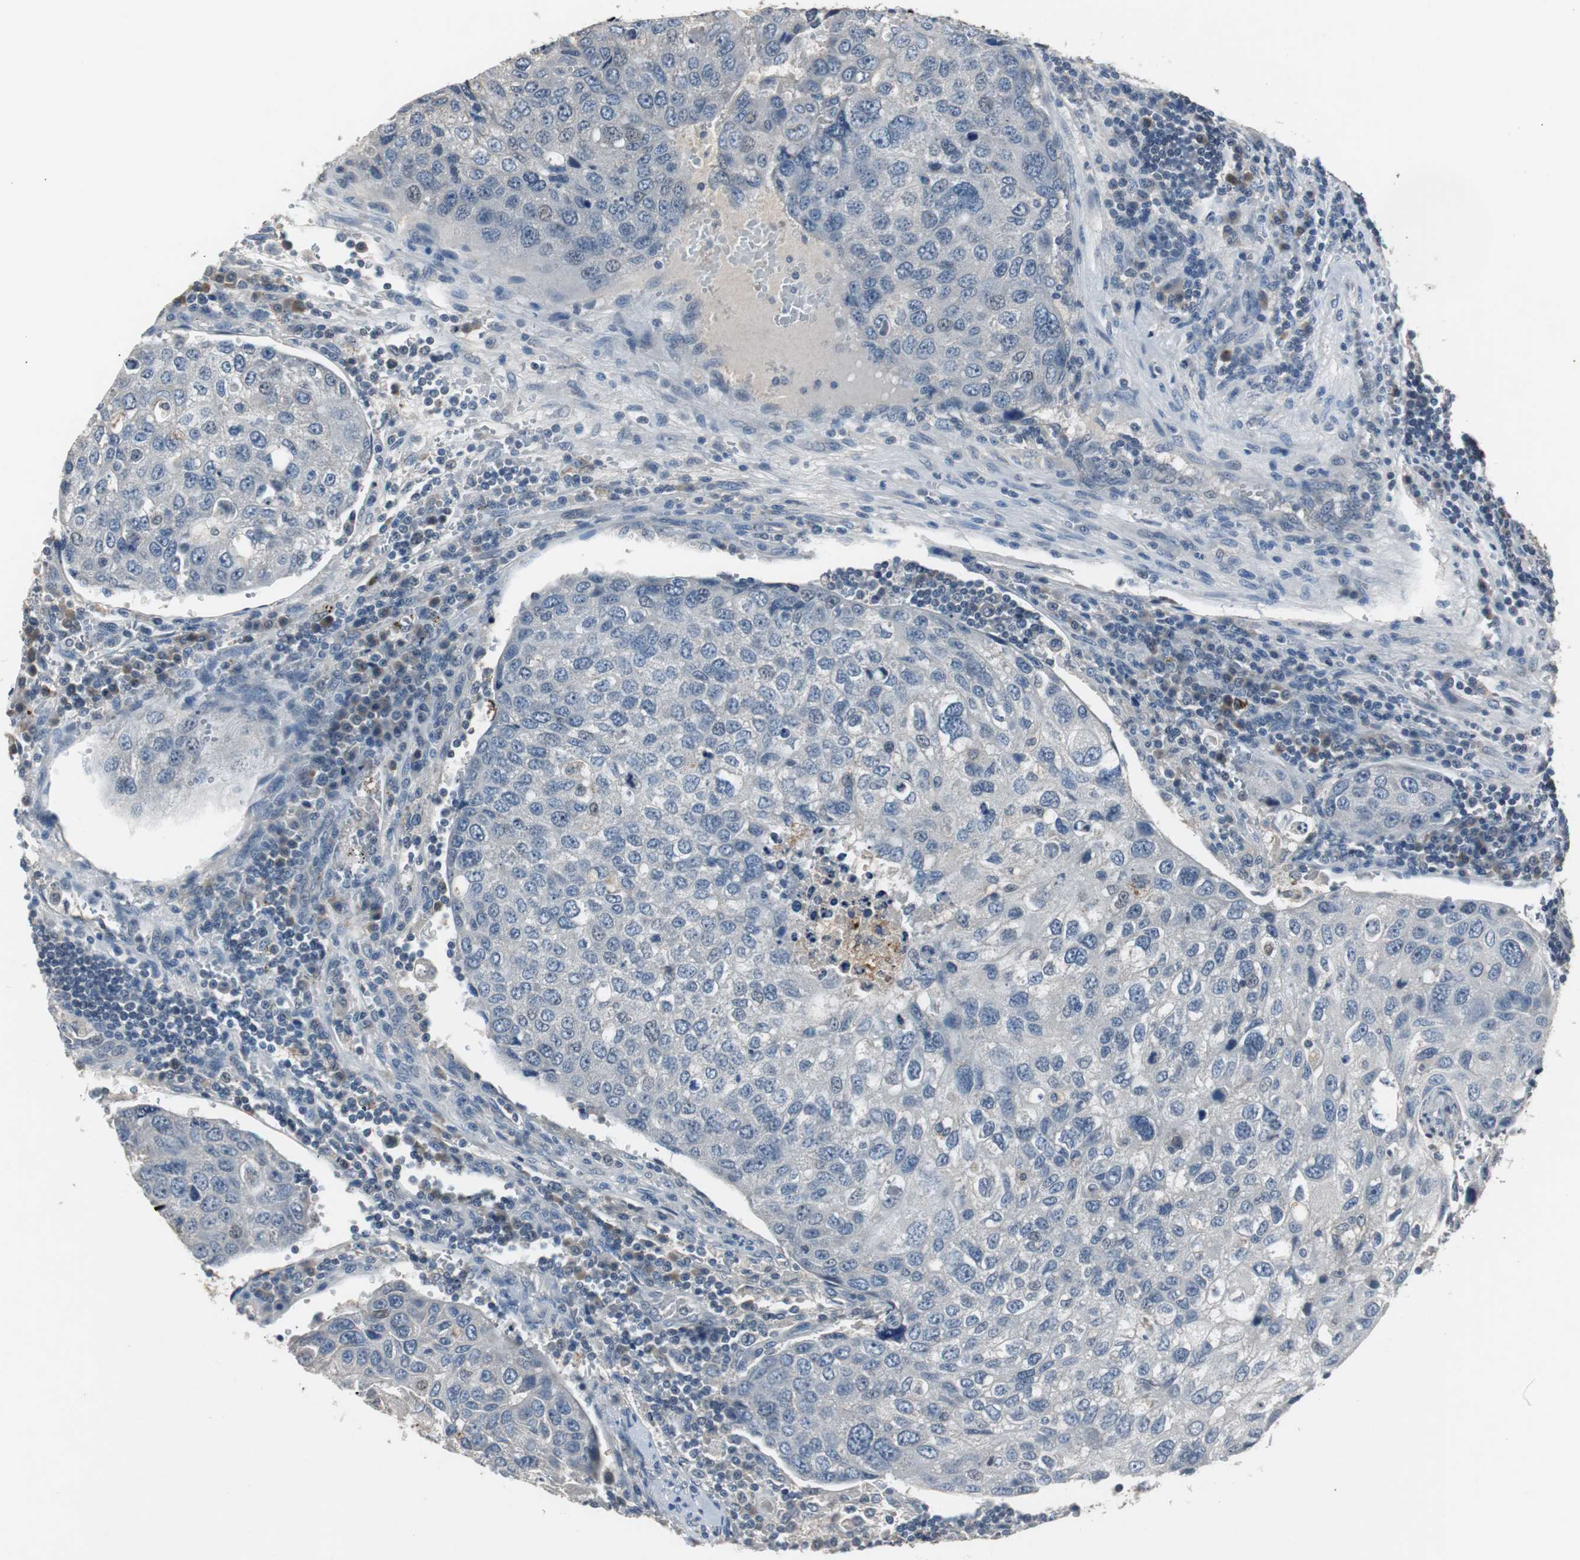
{"staining": {"intensity": "negative", "quantity": "none", "location": "none"}, "tissue": "urothelial cancer", "cell_type": "Tumor cells", "image_type": "cancer", "snomed": [{"axis": "morphology", "description": "Urothelial carcinoma, High grade"}, {"axis": "topography", "description": "Lymph node"}, {"axis": "topography", "description": "Urinary bladder"}], "caption": "Micrograph shows no protein staining in tumor cells of urothelial cancer tissue. Nuclei are stained in blue.", "gene": "PCYT1B", "patient": {"sex": "male", "age": 51}}